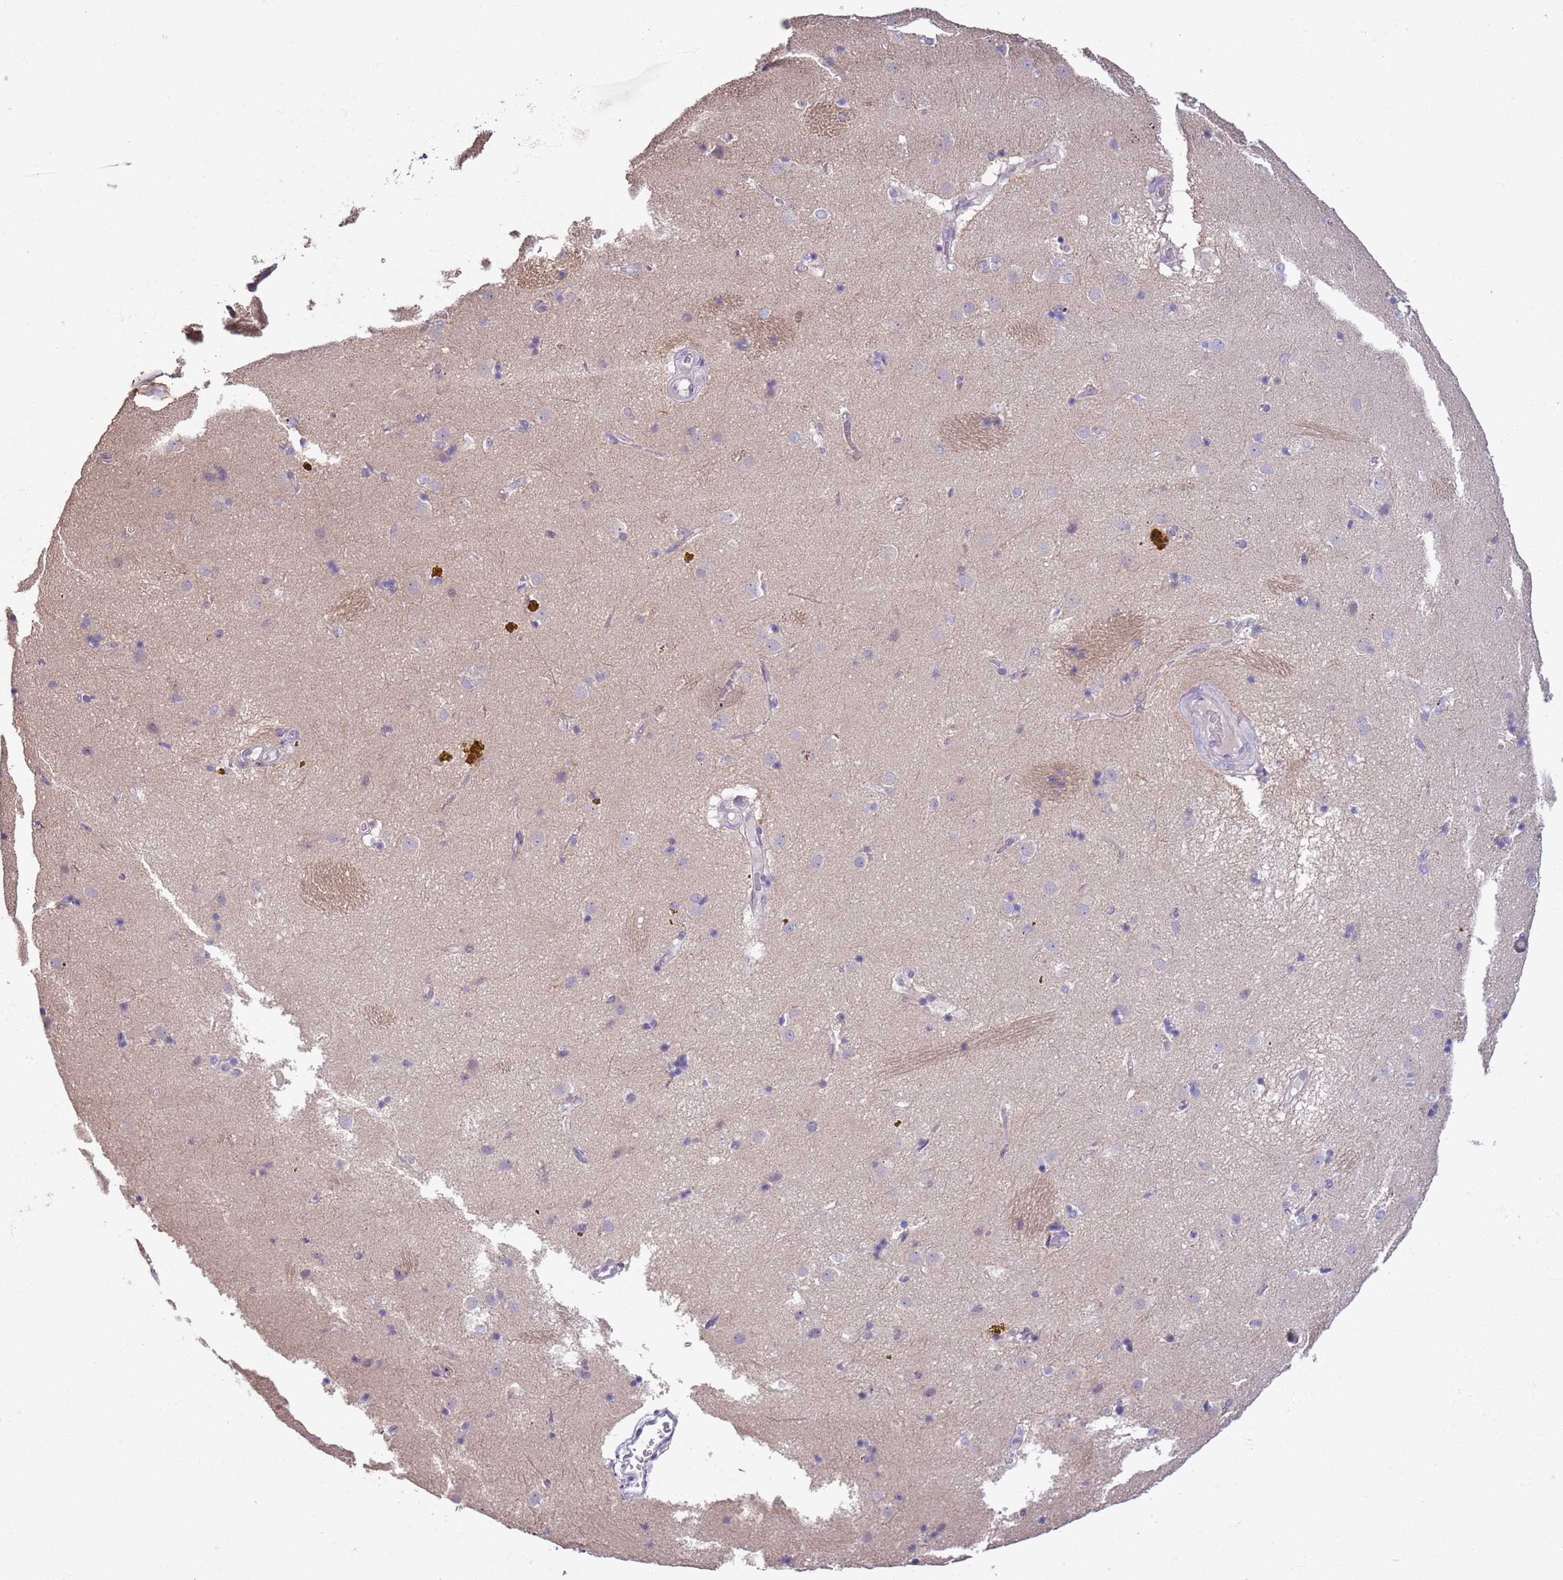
{"staining": {"intensity": "negative", "quantity": "none", "location": "none"}, "tissue": "caudate", "cell_type": "Glial cells", "image_type": "normal", "snomed": [{"axis": "morphology", "description": "Normal tissue, NOS"}, {"axis": "topography", "description": "Lateral ventricle wall"}], "caption": "The IHC photomicrograph has no significant staining in glial cells of caudate.", "gene": "CAPN9", "patient": {"sex": "male", "age": 70}}